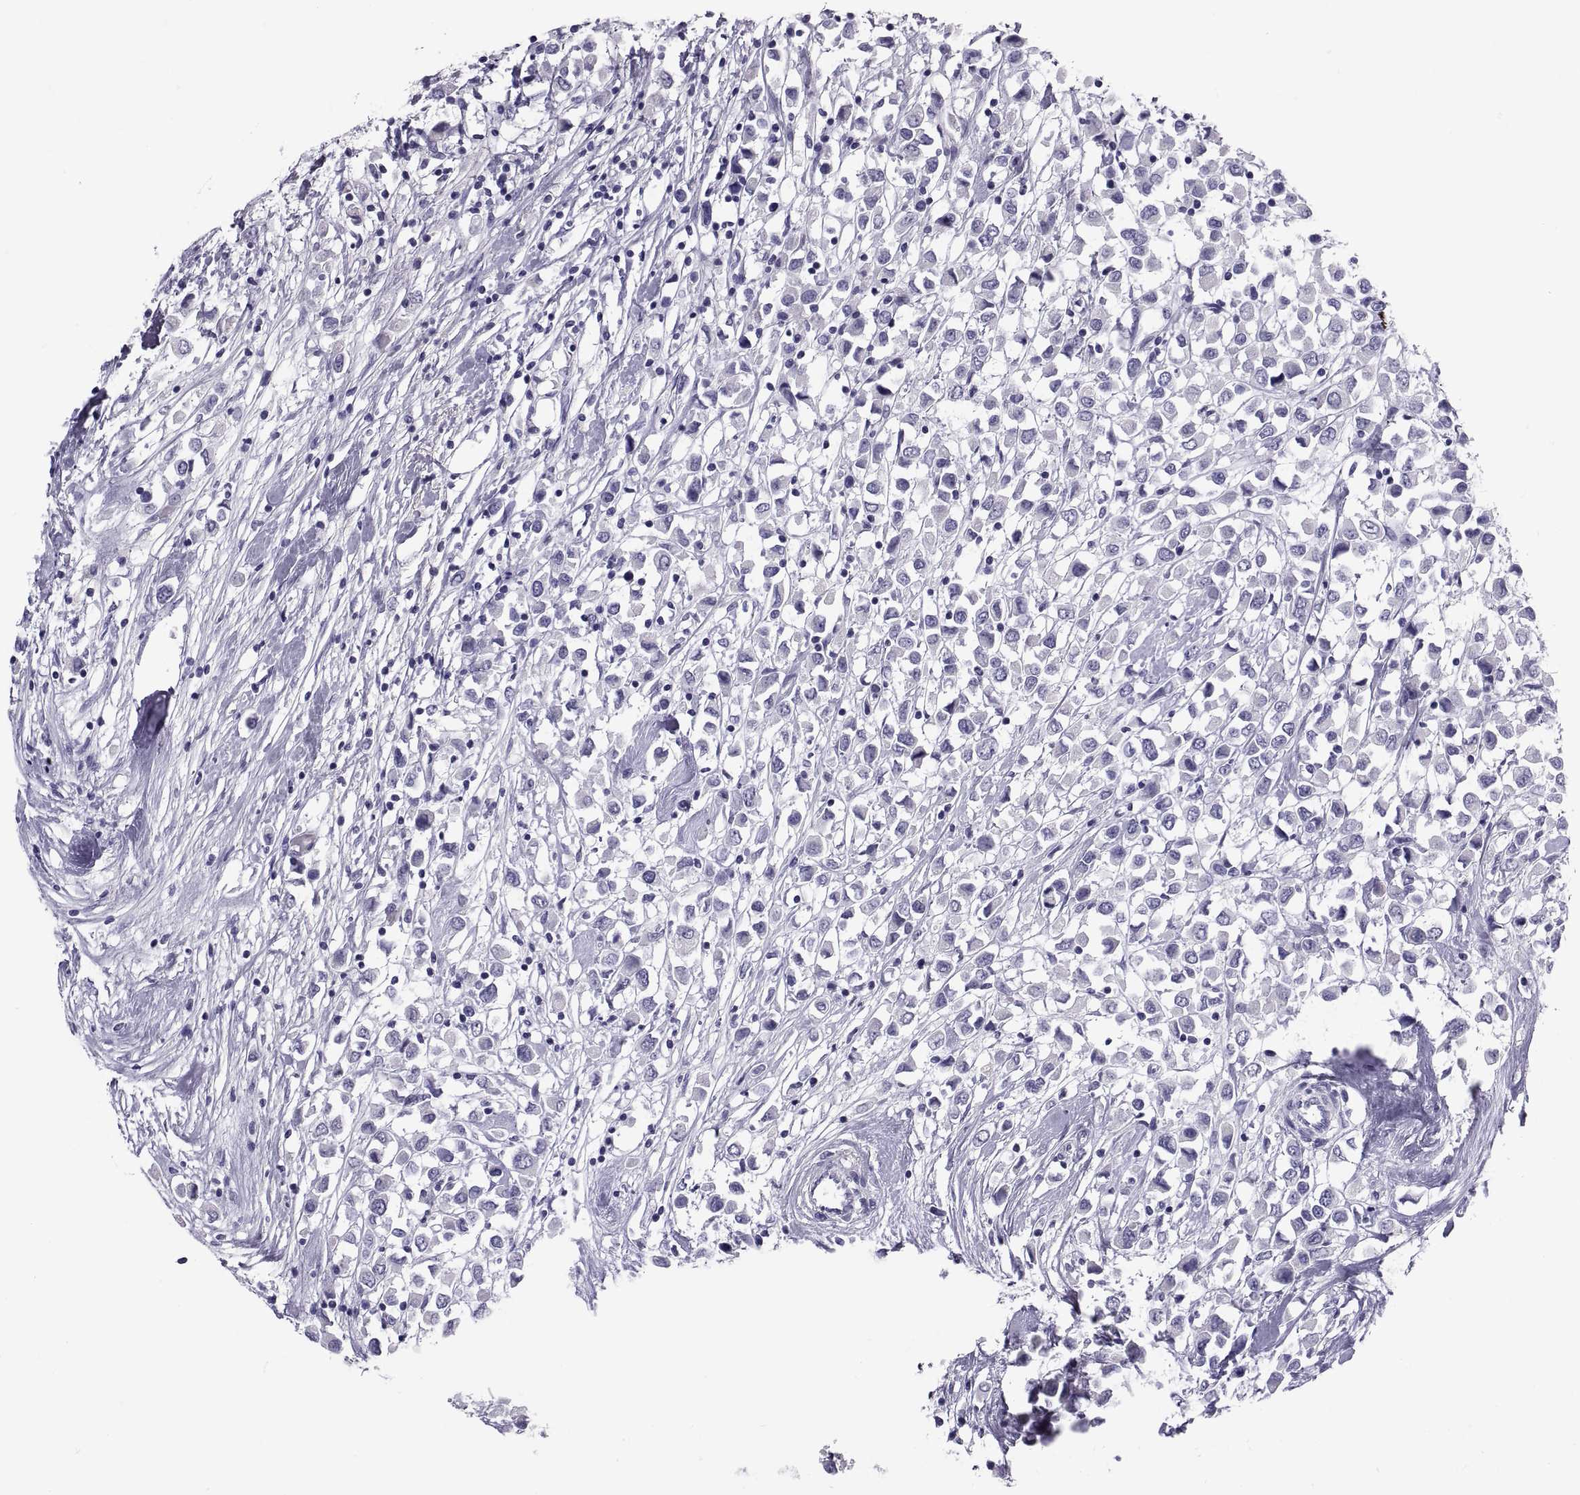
{"staining": {"intensity": "negative", "quantity": "none", "location": "none"}, "tissue": "breast cancer", "cell_type": "Tumor cells", "image_type": "cancer", "snomed": [{"axis": "morphology", "description": "Duct carcinoma"}, {"axis": "topography", "description": "Breast"}], "caption": "Human breast cancer (infiltrating ductal carcinoma) stained for a protein using immunohistochemistry (IHC) demonstrates no expression in tumor cells.", "gene": "NPTX2", "patient": {"sex": "female", "age": 61}}